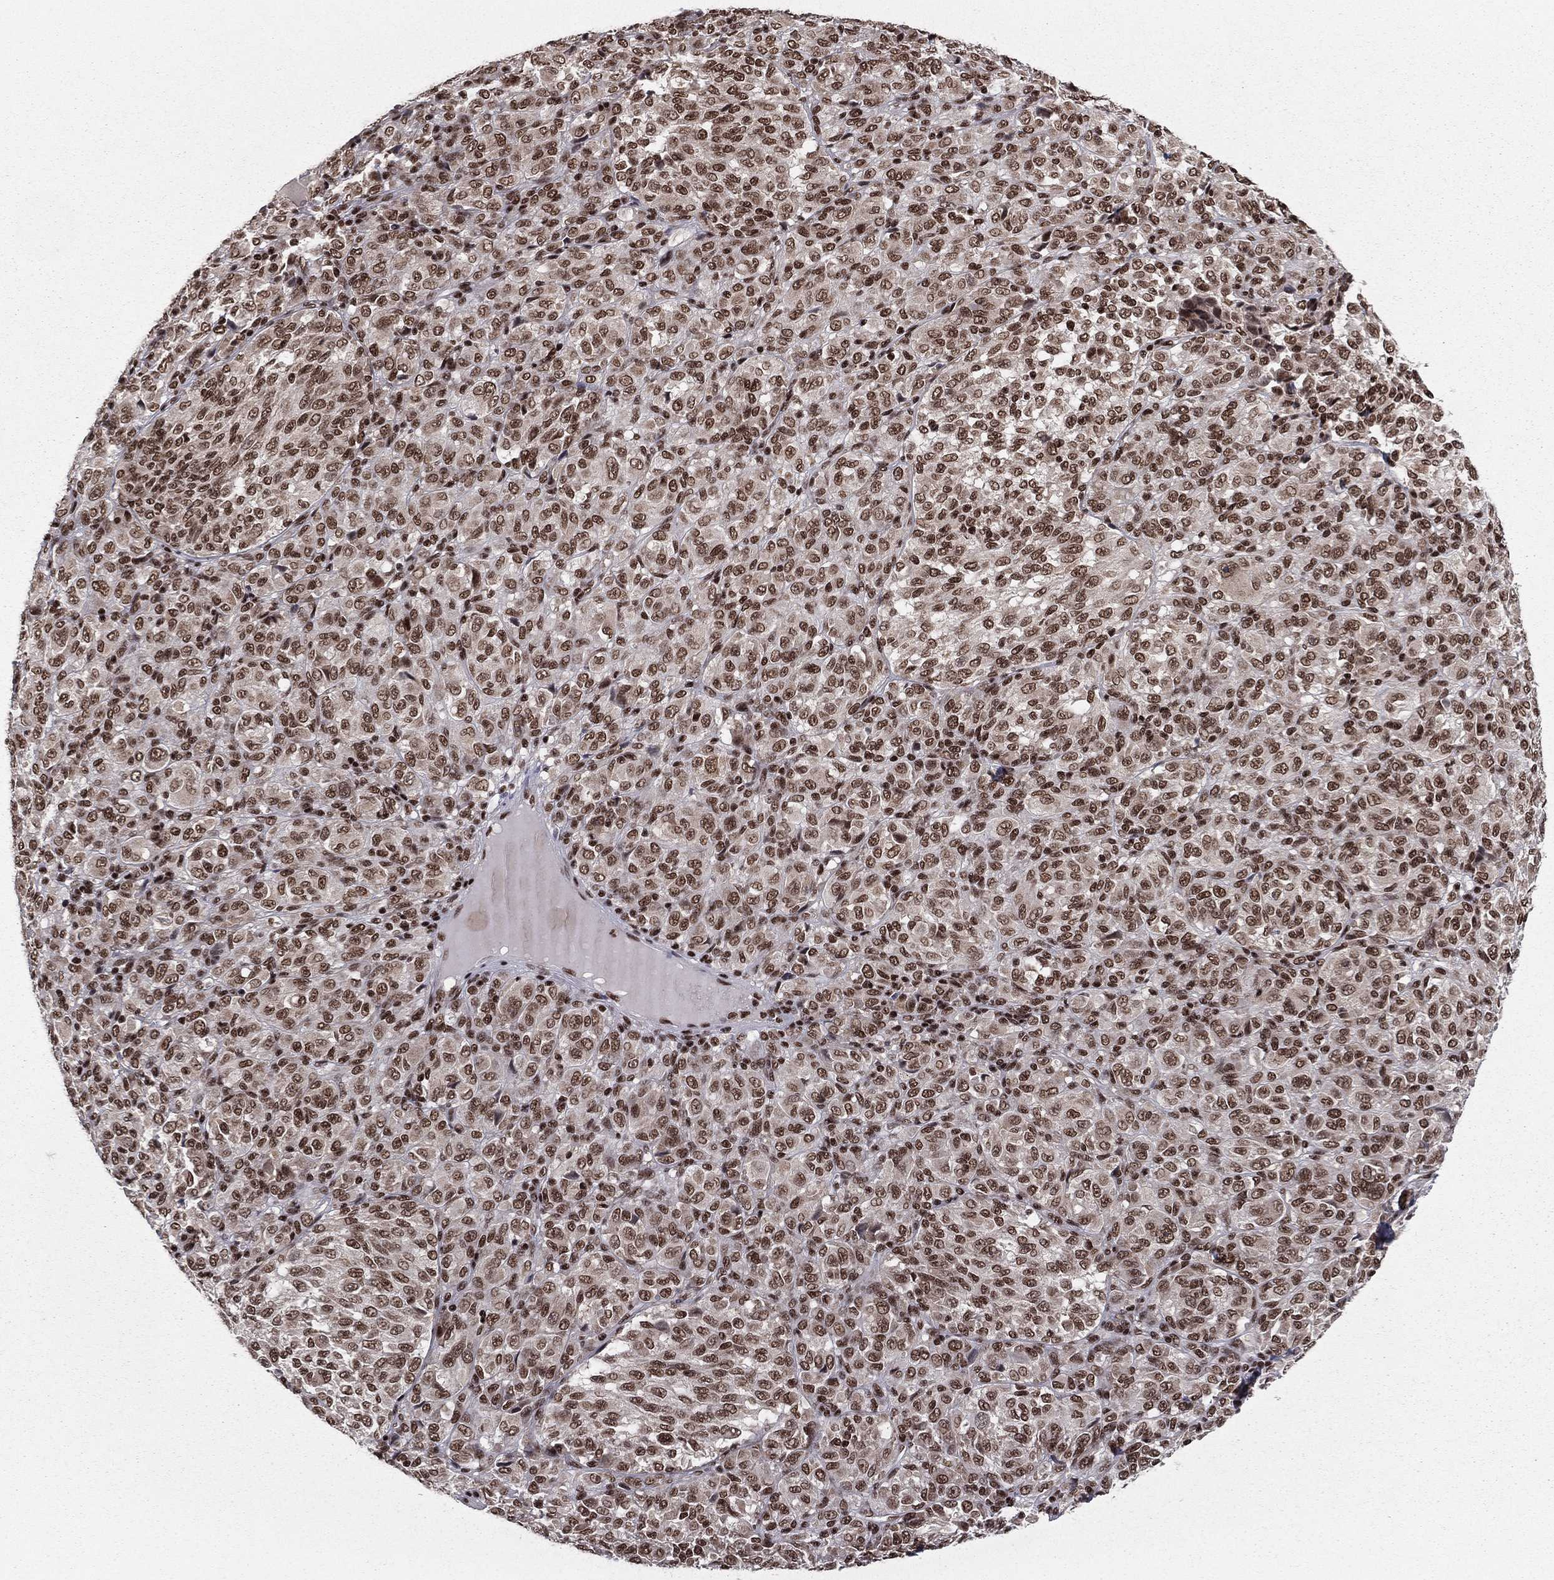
{"staining": {"intensity": "strong", "quantity": ">75%", "location": "nuclear"}, "tissue": "melanoma", "cell_type": "Tumor cells", "image_type": "cancer", "snomed": [{"axis": "morphology", "description": "Malignant melanoma, Metastatic site"}, {"axis": "topography", "description": "Brain"}], "caption": "The immunohistochemical stain highlights strong nuclear expression in tumor cells of melanoma tissue. (Stains: DAB (3,3'-diaminobenzidine) in brown, nuclei in blue, Microscopy: brightfield microscopy at high magnification).", "gene": "NFYB", "patient": {"sex": "female", "age": 56}}